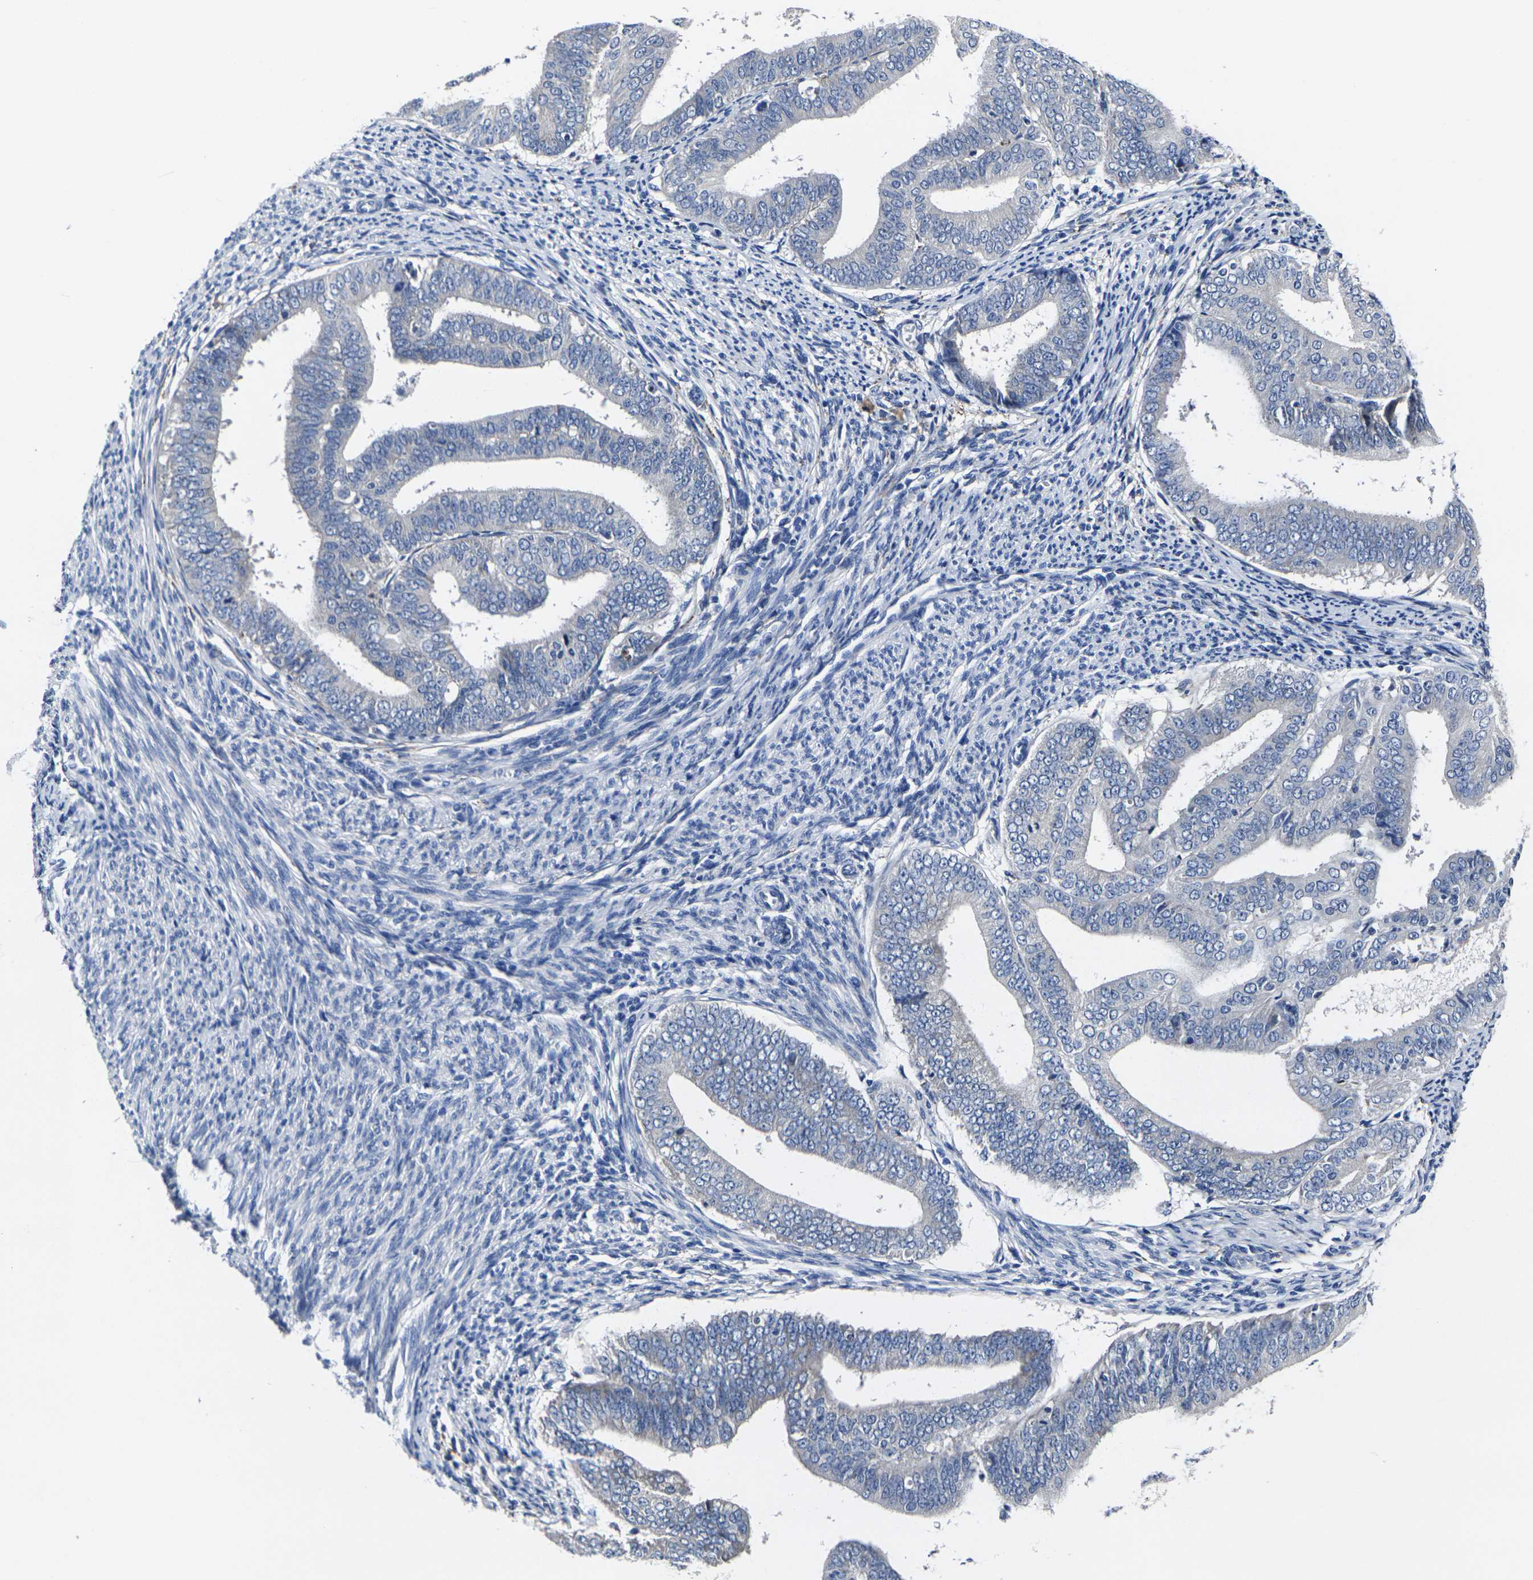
{"staining": {"intensity": "negative", "quantity": "none", "location": "none"}, "tissue": "endometrial cancer", "cell_type": "Tumor cells", "image_type": "cancer", "snomed": [{"axis": "morphology", "description": "Adenocarcinoma, NOS"}, {"axis": "topography", "description": "Endometrium"}], "caption": "Human adenocarcinoma (endometrial) stained for a protein using immunohistochemistry reveals no expression in tumor cells.", "gene": "CYP2C8", "patient": {"sex": "female", "age": 63}}